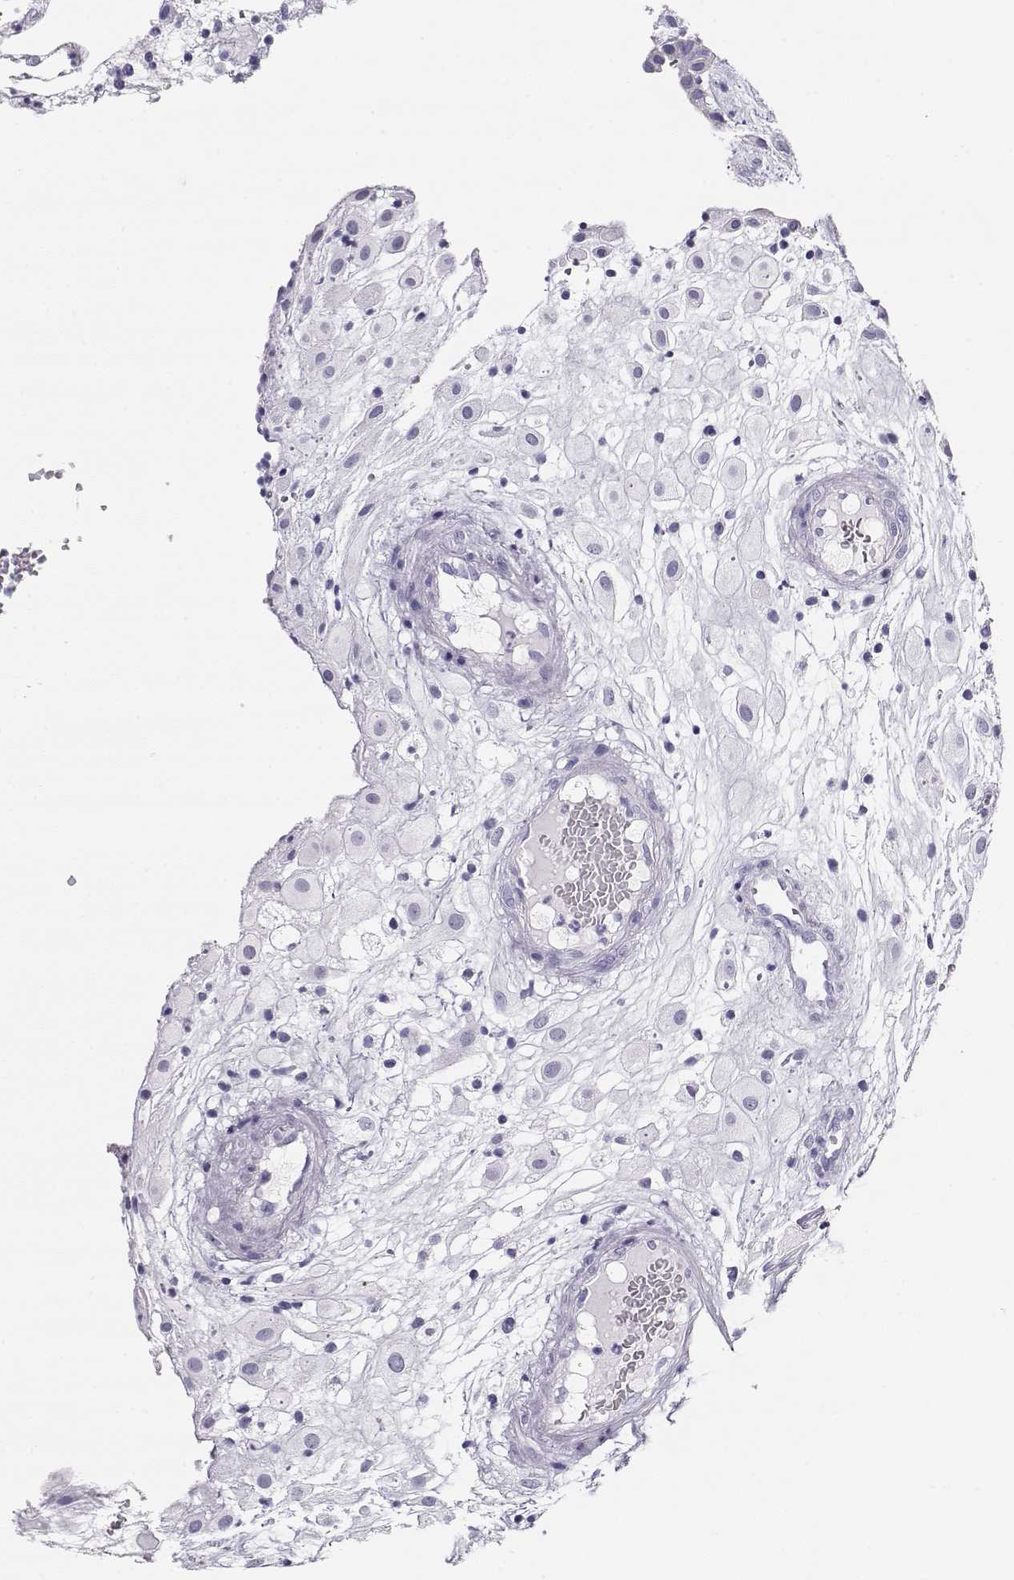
{"staining": {"intensity": "negative", "quantity": "none", "location": "none"}, "tissue": "placenta", "cell_type": "Decidual cells", "image_type": "normal", "snomed": [{"axis": "morphology", "description": "Normal tissue, NOS"}, {"axis": "topography", "description": "Placenta"}], "caption": "A high-resolution image shows immunohistochemistry staining of benign placenta, which exhibits no significant staining in decidual cells.", "gene": "MAGEC1", "patient": {"sex": "female", "age": 24}}